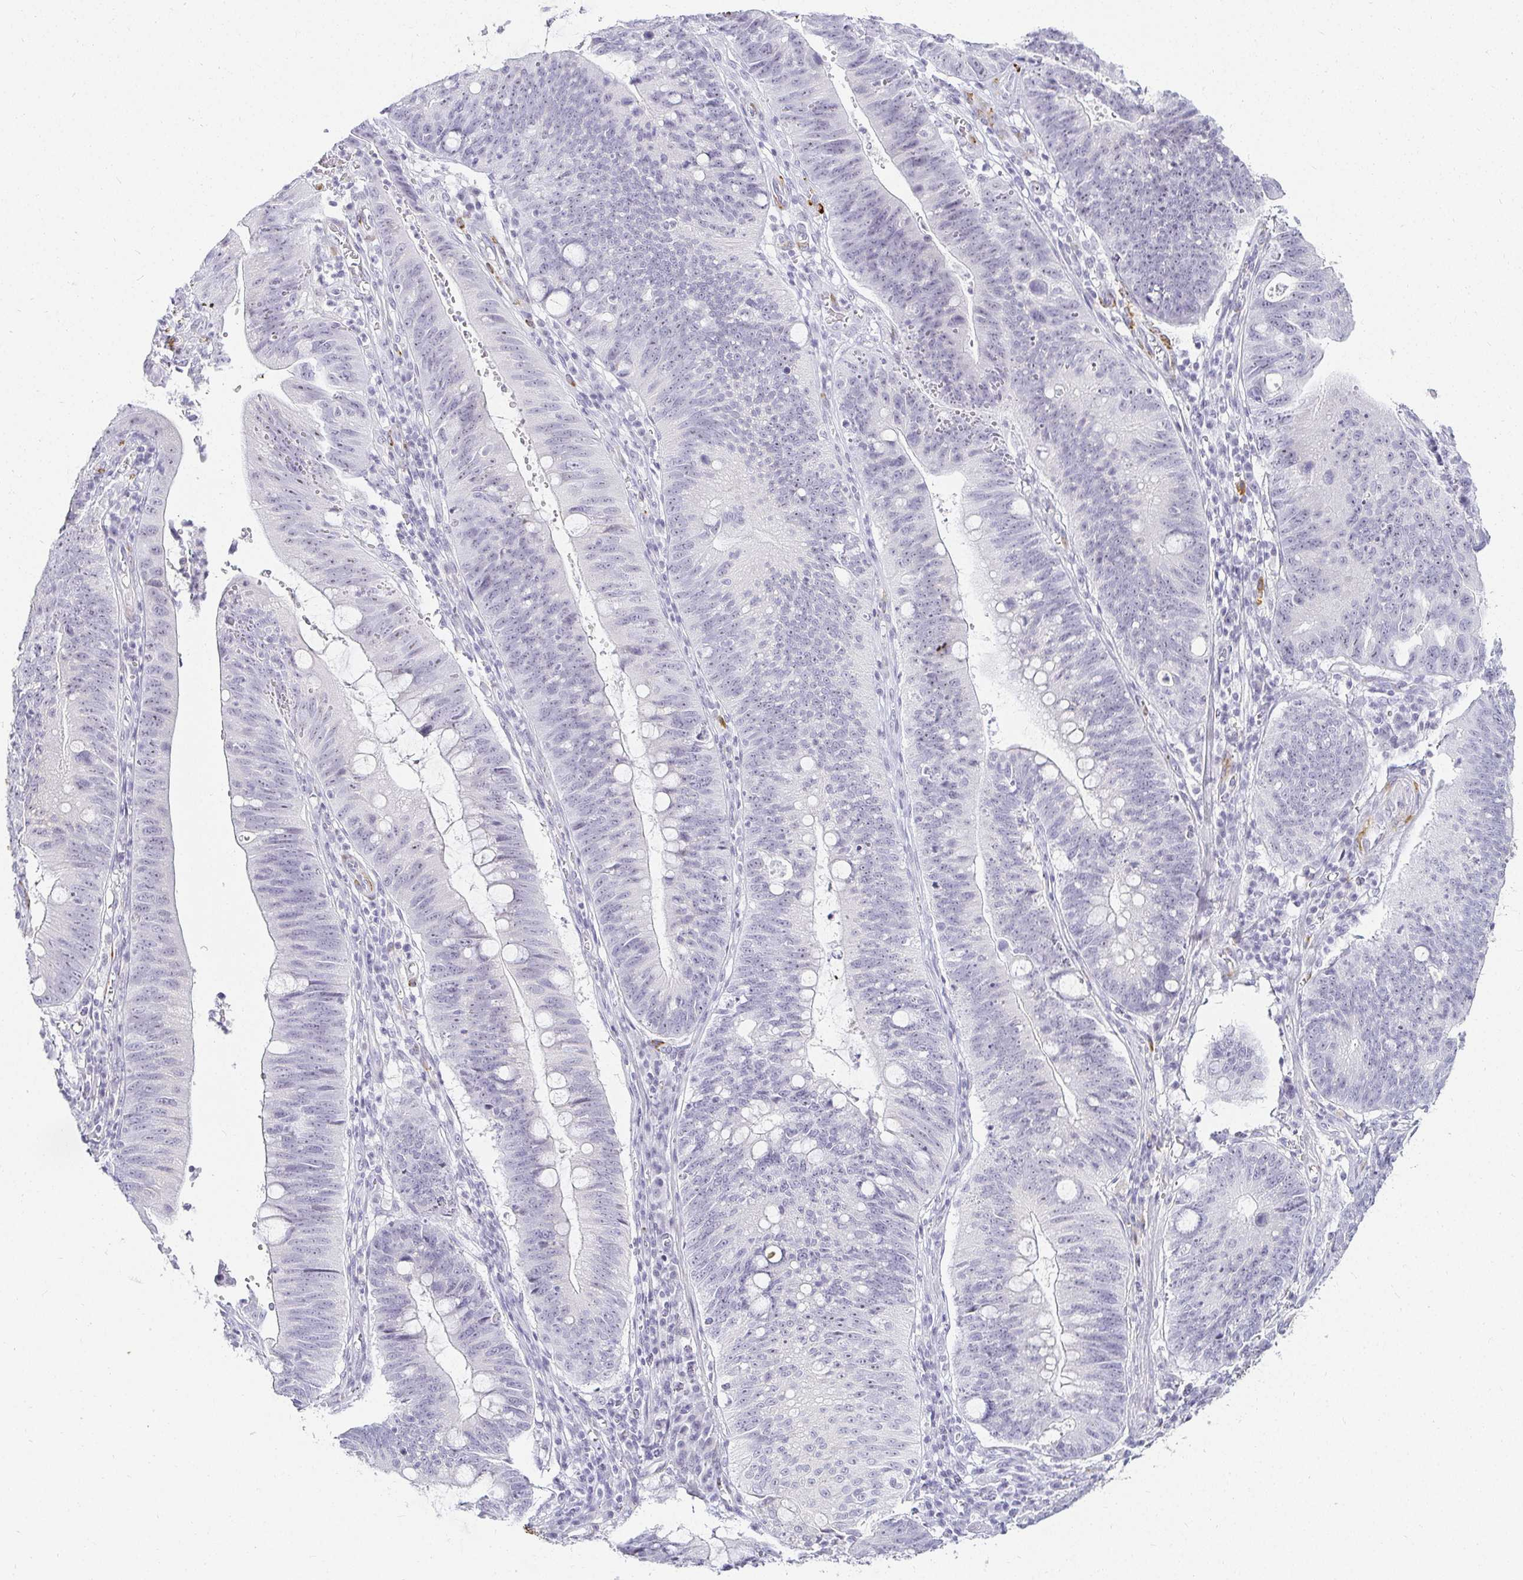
{"staining": {"intensity": "negative", "quantity": "none", "location": "none"}, "tissue": "stomach cancer", "cell_type": "Tumor cells", "image_type": "cancer", "snomed": [{"axis": "morphology", "description": "Adenocarcinoma, NOS"}, {"axis": "topography", "description": "Stomach"}], "caption": "Human stomach cancer (adenocarcinoma) stained for a protein using IHC displays no positivity in tumor cells.", "gene": "ACAN", "patient": {"sex": "male", "age": 59}}